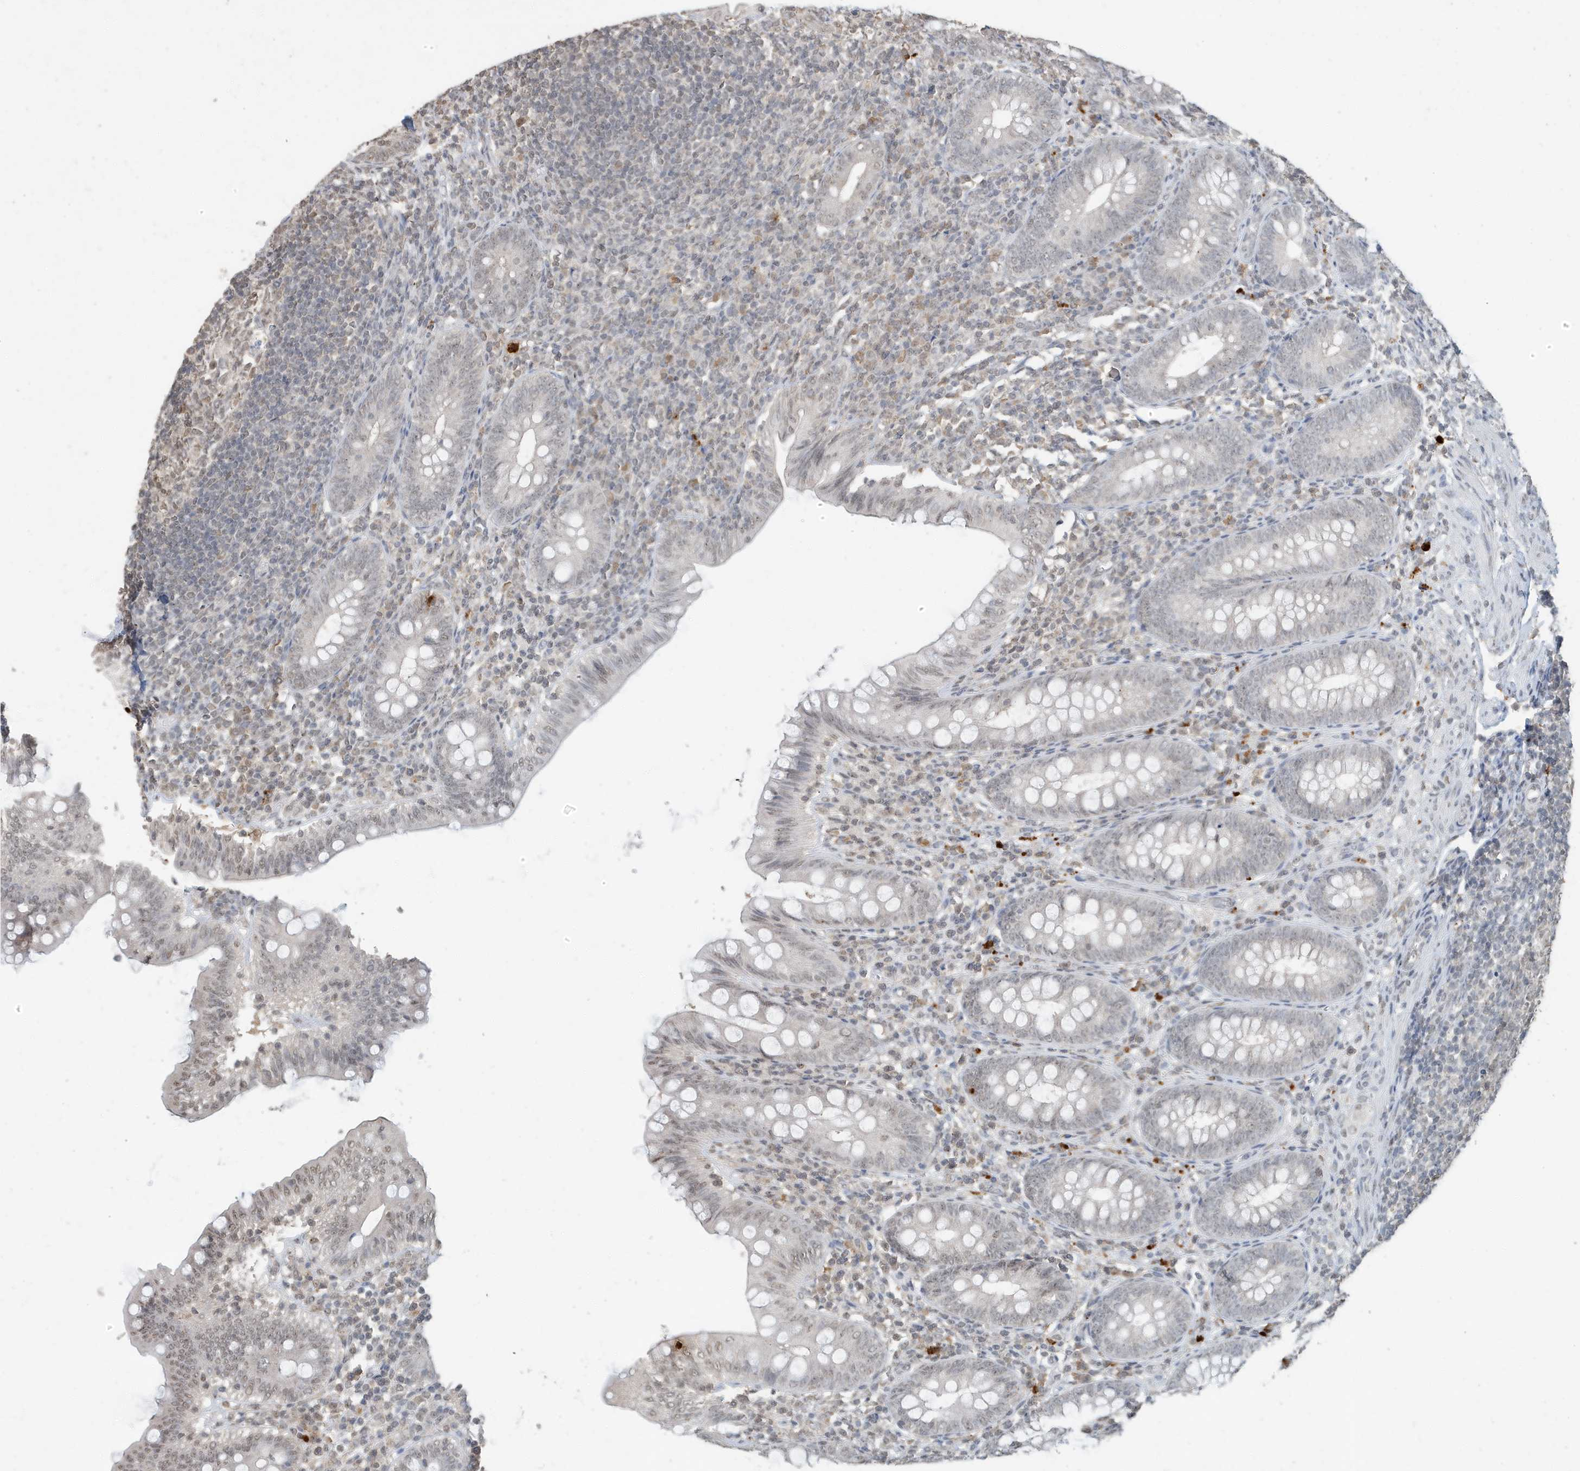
{"staining": {"intensity": "weak", "quantity": "25%-75%", "location": "nuclear"}, "tissue": "appendix", "cell_type": "Glandular cells", "image_type": "normal", "snomed": [{"axis": "morphology", "description": "Normal tissue, NOS"}, {"axis": "topography", "description": "Appendix"}], "caption": "Normal appendix was stained to show a protein in brown. There is low levels of weak nuclear expression in approximately 25%-75% of glandular cells.", "gene": "DEFA1", "patient": {"sex": "male", "age": 14}}